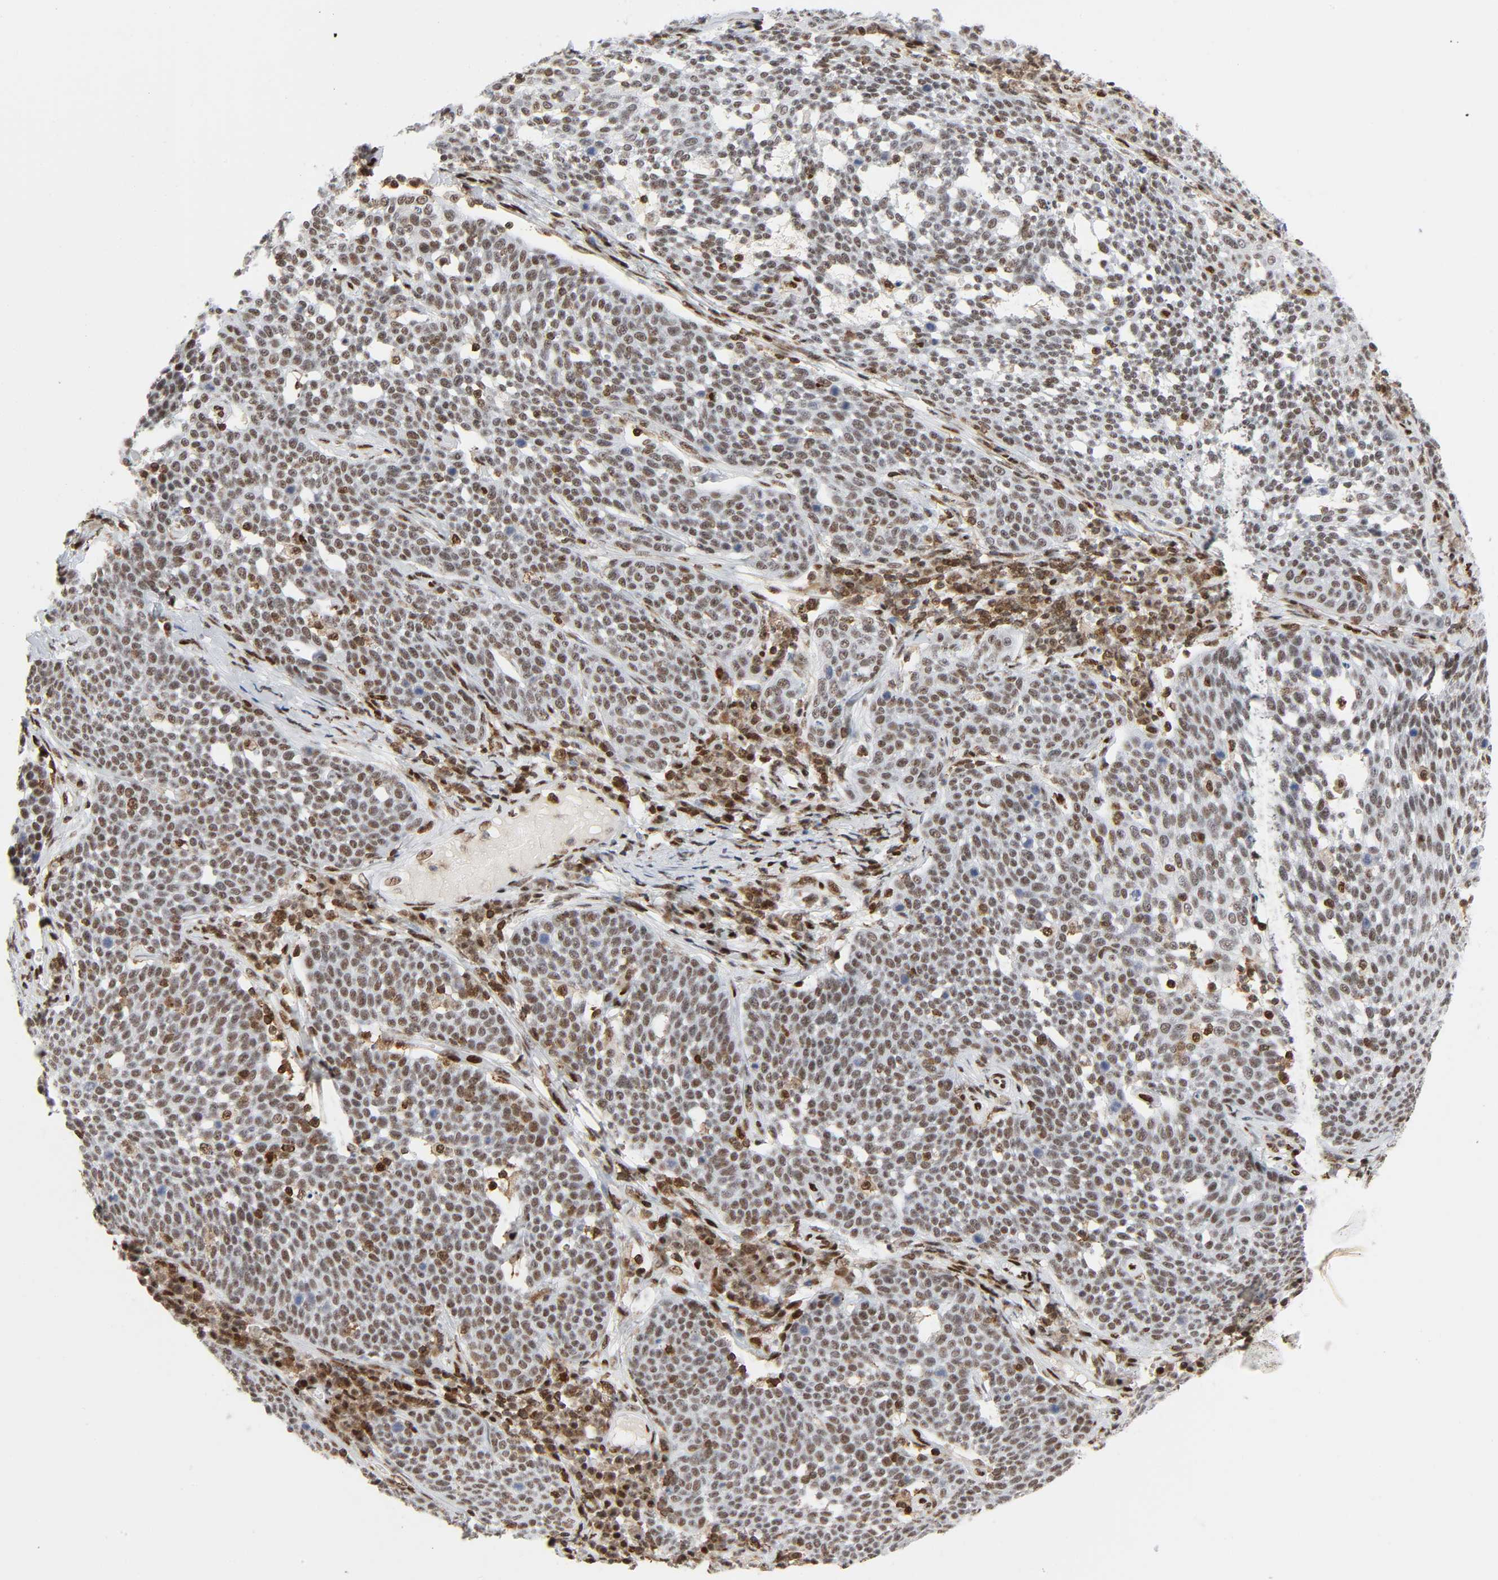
{"staining": {"intensity": "moderate", "quantity": "25%-75%", "location": "nuclear"}, "tissue": "cervical cancer", "cell_type": "Tumor cells", "image_type": "cancer", "snomed": [{"axis": "morphology", "description": "Squamous cell carcinoma, NOS"}, {"axis": "topography", "description": "Cervix"}], "caption": "Cervical squamous cell carcinoma was stained to show a protein in brown. There is medium levels of moderate nuclear positivity in about 25%-75% of tumor cells. (DAB (3,3'-diaminobenzidine) IHC with brightfield microscopy, high magnification).", "gene": "WAS", "patient": {"sex": "female", "age": 34}}